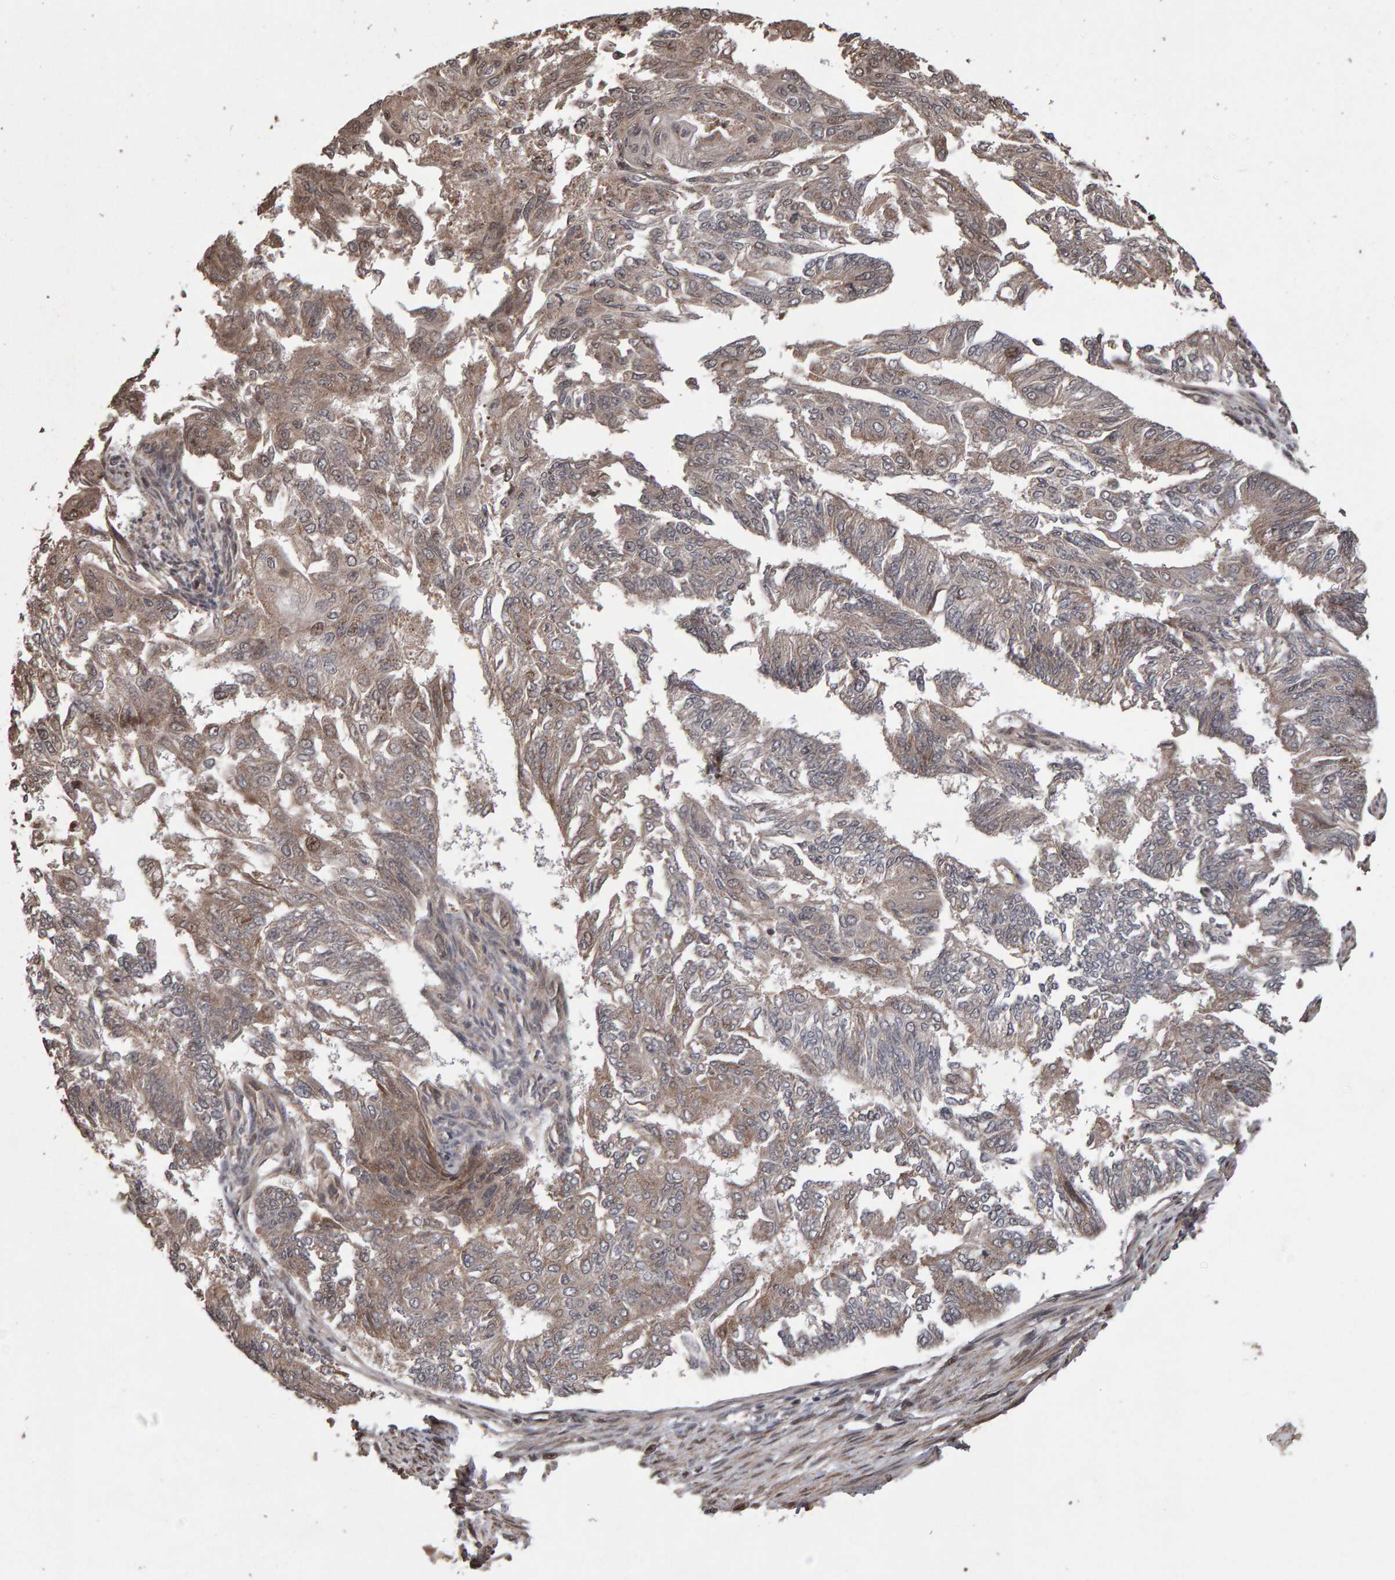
{"staining": {"intensity": "moderate", "quantity": ">75%", "location": "cytoplasmic/membranous"}, "tissue": "endometrial cancer", "cell_type": "Tumor cells", "image_type": "cancer", "snomed": [{"axis": "morphology", "description": "Adenocarcinoma, NOS"}, {"axis": "topography", "description": "Endometrium"}], "caption": "Endometrial cancer stained with immunohistochemistry (IHC) demonstrates moderate cytoplasmic/membranous positivity in approximately >75% of tumor cells. Immunohistochemistry stains the protein in brown and the nuclei are stained blue.", "gene": "PECR", "patient": {"sex": "female", "age": 32}}